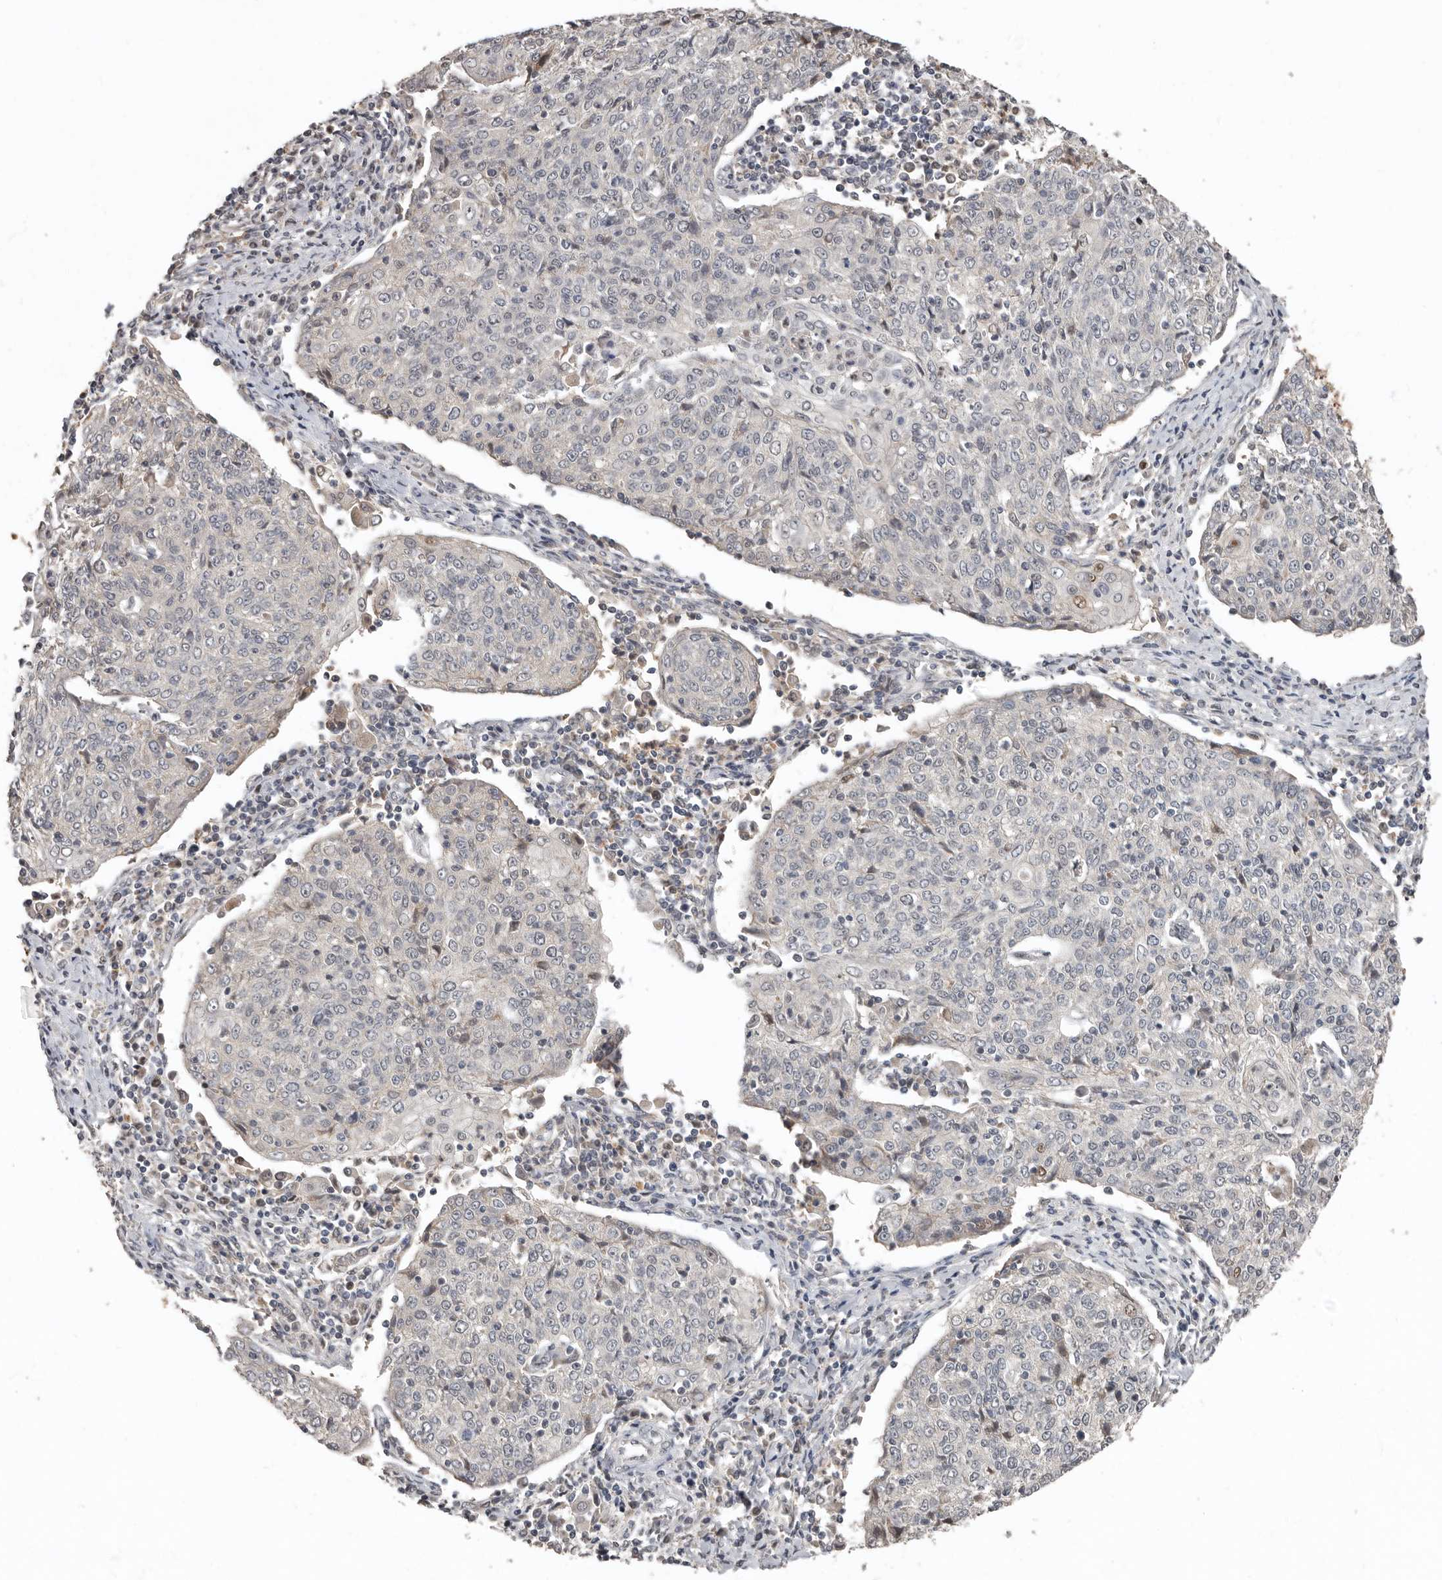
{"staining": {"intensity": "negative", "quantity": "none", "location": "none"}, "tissue": "cervical cancer", "cell_type": "Tumor cells", "image_type": "cancer", "snomed": [{"axis": "morphology", "description": "Squamous cell carcinoma, NOS"}, {"axis": "topography", "description": "Cervix"}], "caption": "High power microscopy histopathology image of an immunohistochemistry micrograph of cervical cancer (squamous cell carcinoma), revealing no significant expression in tumor cells.", "gene": "LRGUK", "patient": {"sex": "female", "age": 48}}